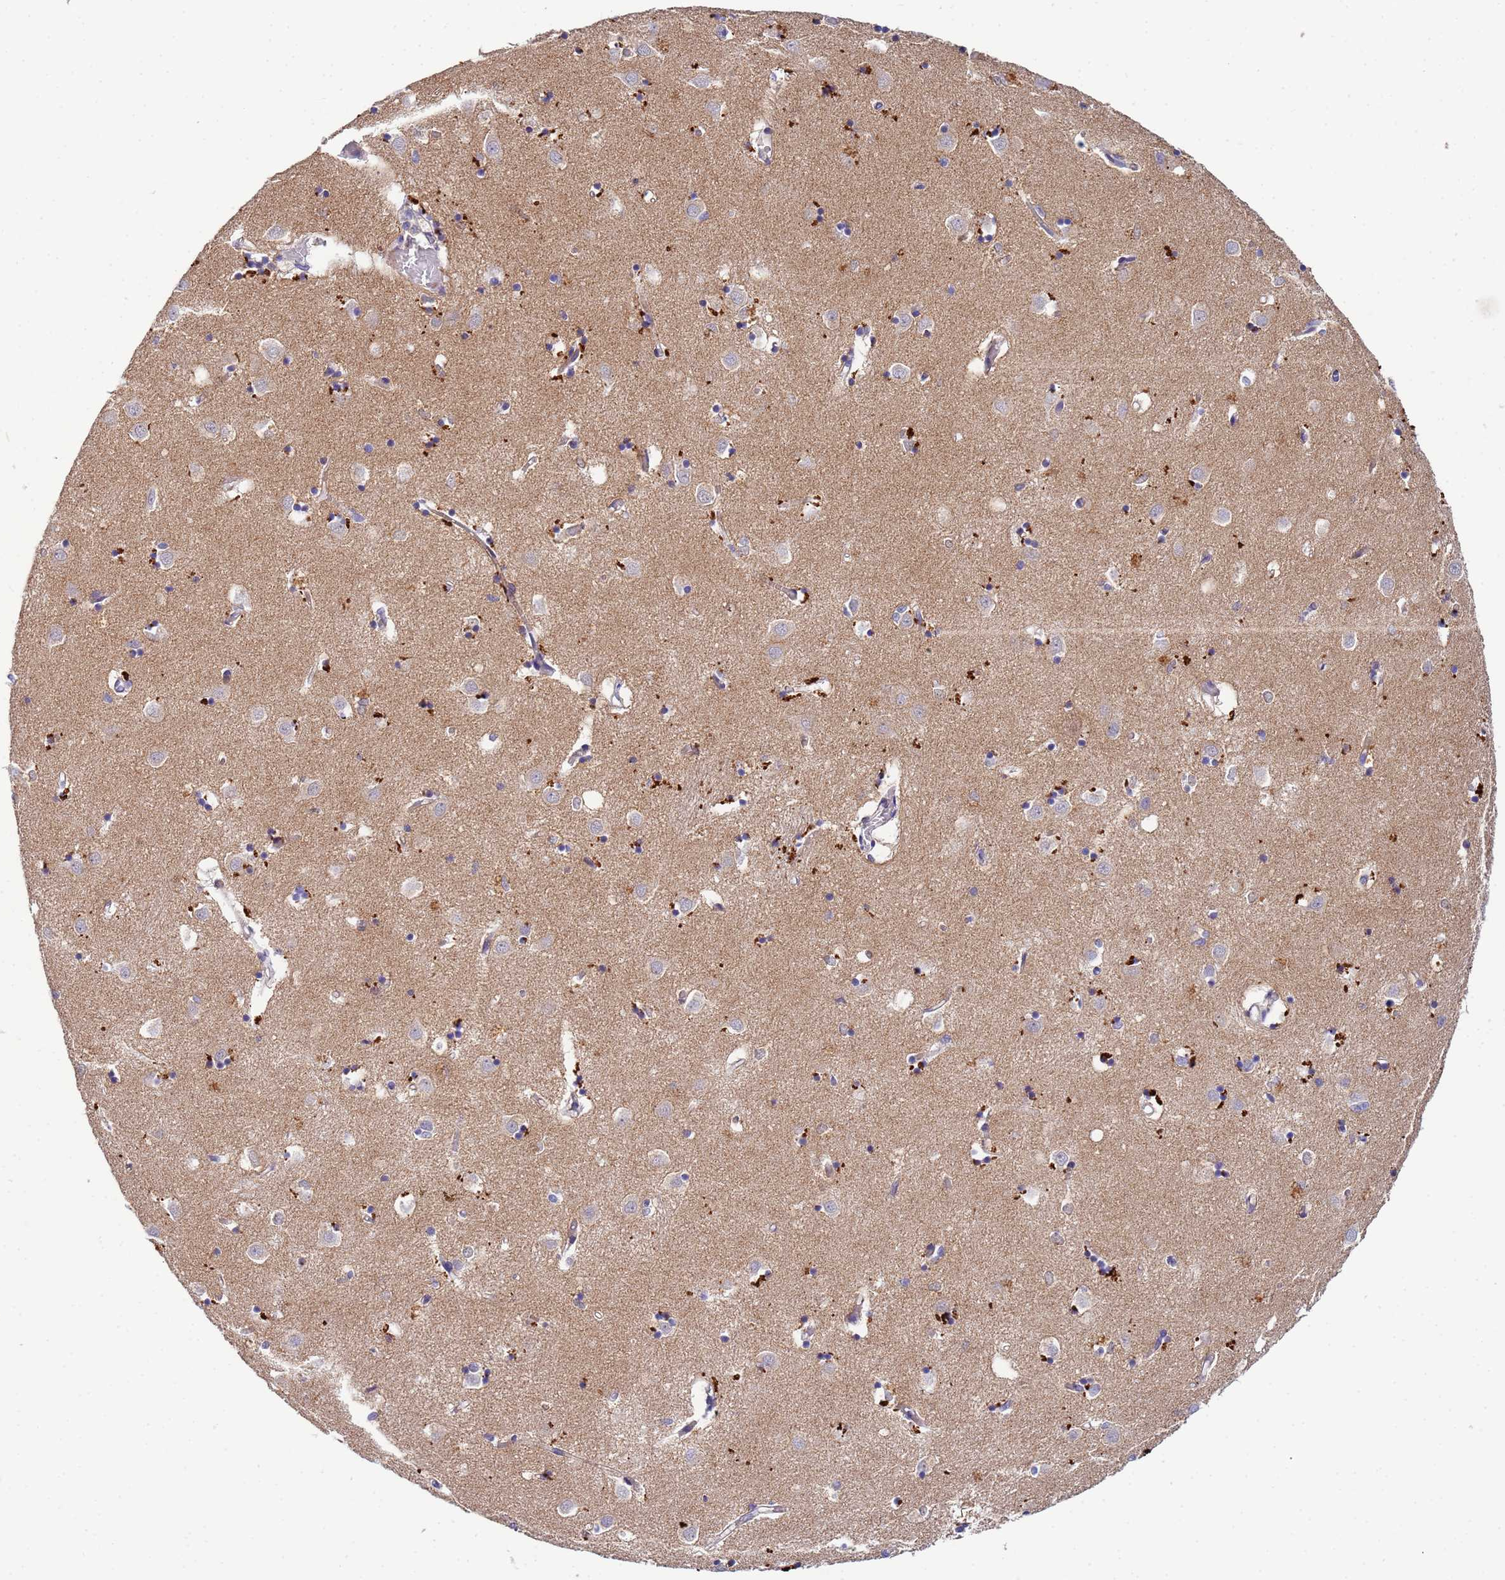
{"staining": {"intensity": "negative", "quantity": "none", "location": "none"}, "tissue": "caudate", "cell_type": "Glial cells", "image_type": "normal", "snomed": [{"axis": "morphology", "description": "Normal tissue, NOS"}, {"axis": "topography", "description": "Lateral ventricle wall"}], "caption": "Immunohistochemistry of benign human caudate shows no staining in glial cells.", "gene": "CDC34", "patient": {"sex": "male", "age": 70}}